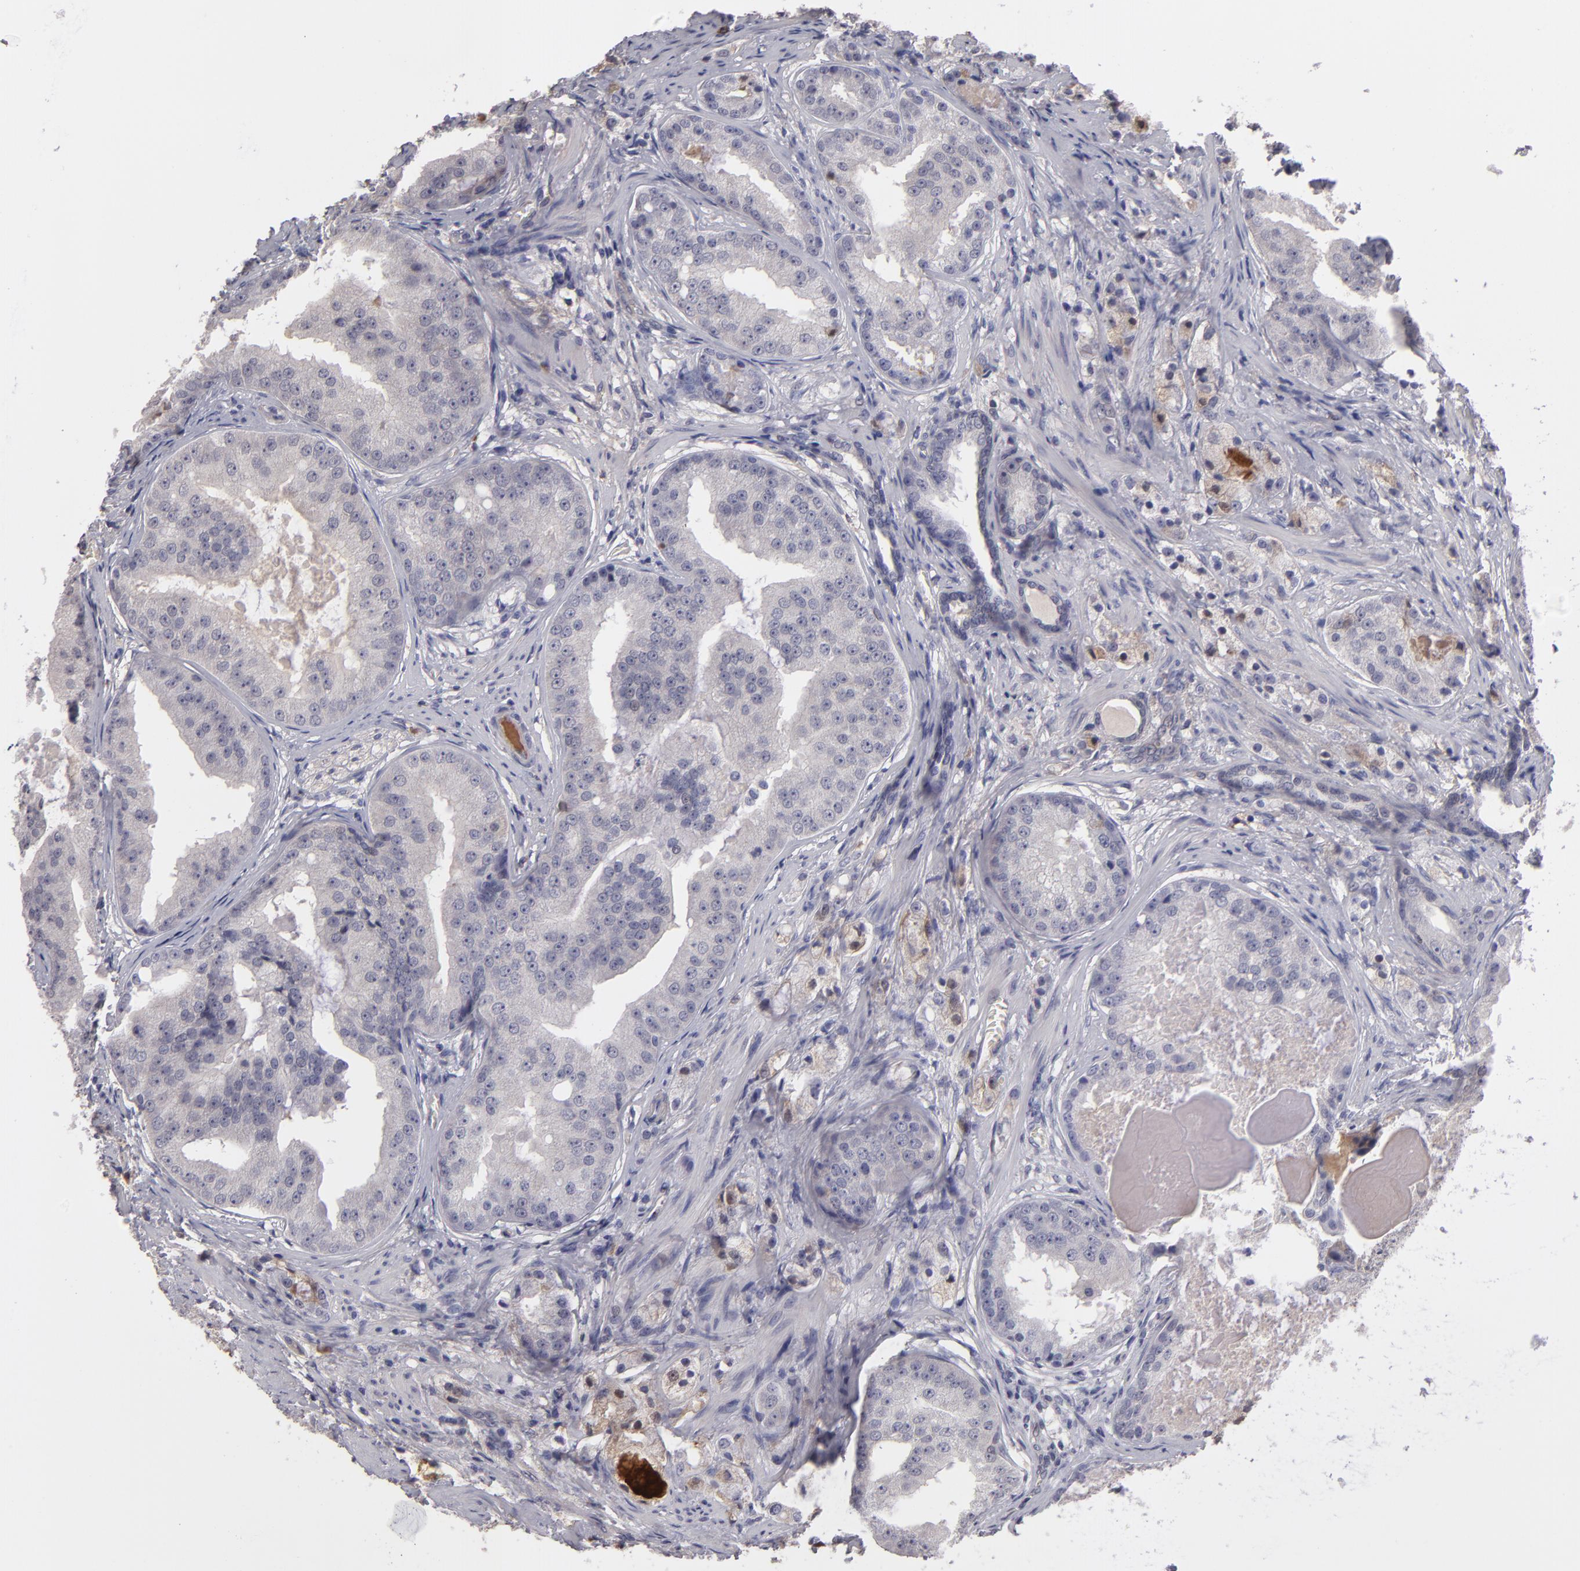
{"staining": {"intensity": "negative", "quantity": "none", "location": "none"}, "tissue": "prostate cancer", "cell_type": "Tumor cells", "image_type": "cancer", "snomed": [{"axis": "morphology", "description": "Adenocarcinoma, High grade"}, {"axis": "topography", "description": "Prostate"}], "caption": "High power microscopy micrograph of an immunohistochemistry micrograph of prostate cancer, revealing no significant expression in tumor cells.", "gene": "ITIH4", "patient": {"sex": "male", "age": 68}}